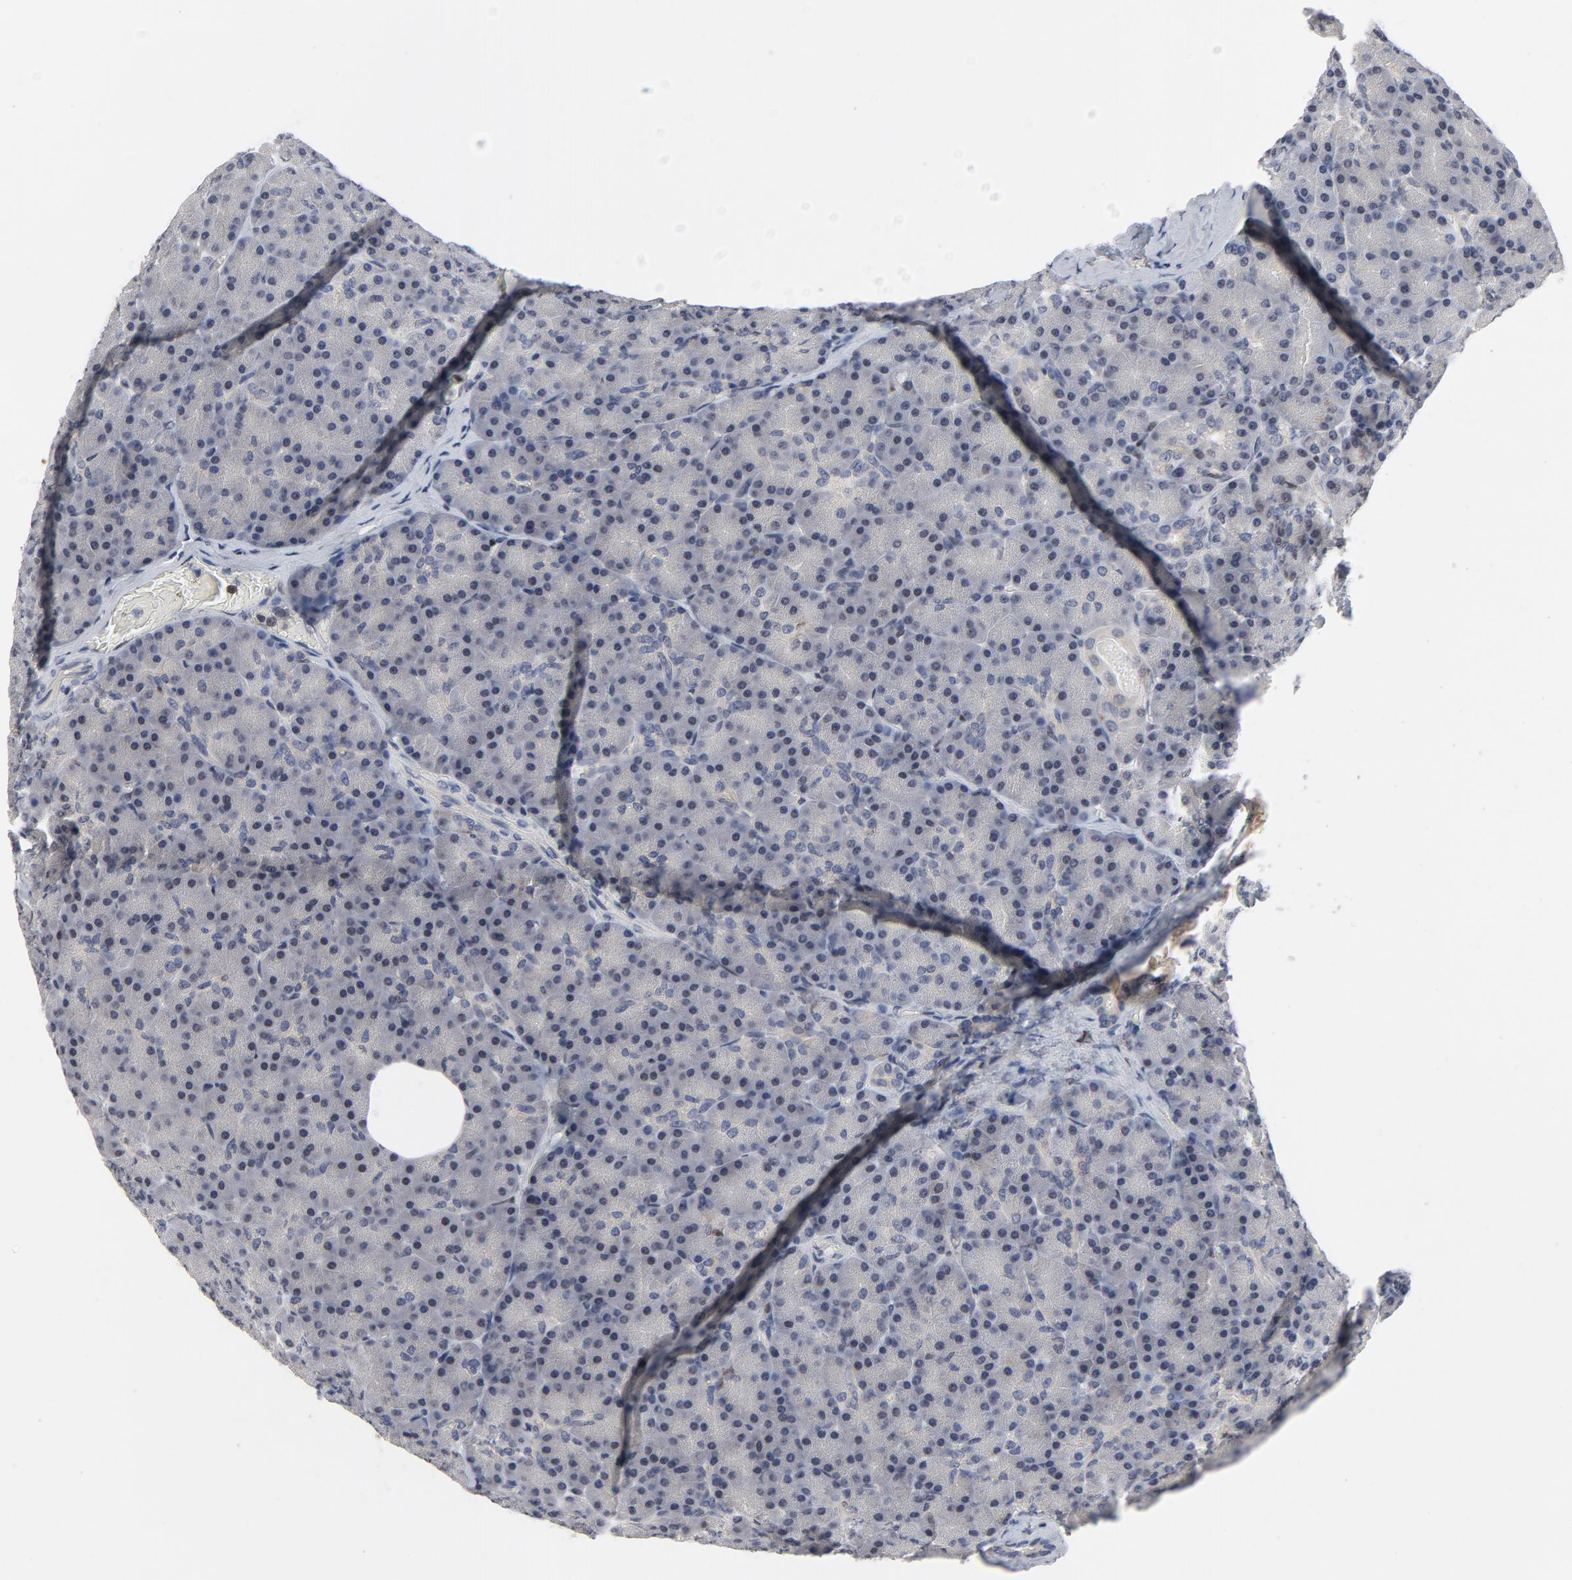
{"staining": {"intensity": "negative", "quantity": "none", "location": "none"}, "tissue": "pancreas", "cell_type": "Exocrine glandular cells", "image_type": "normal", "snomed": [{"axis": "morphology", "description": "Normal tissue, NOS"}, {"axis": "topography", "description": "Pancreas"}], "caption": "IHC of normal pancreas exhibits no expression in exocrine glandular cells. (Brightfield microscopy of DAB (3,3'-diaminobenzidine) immunohistochemistry at high magnification).", "gene": "NFKB1", "patient": {"sex": "female", "age": 43}}